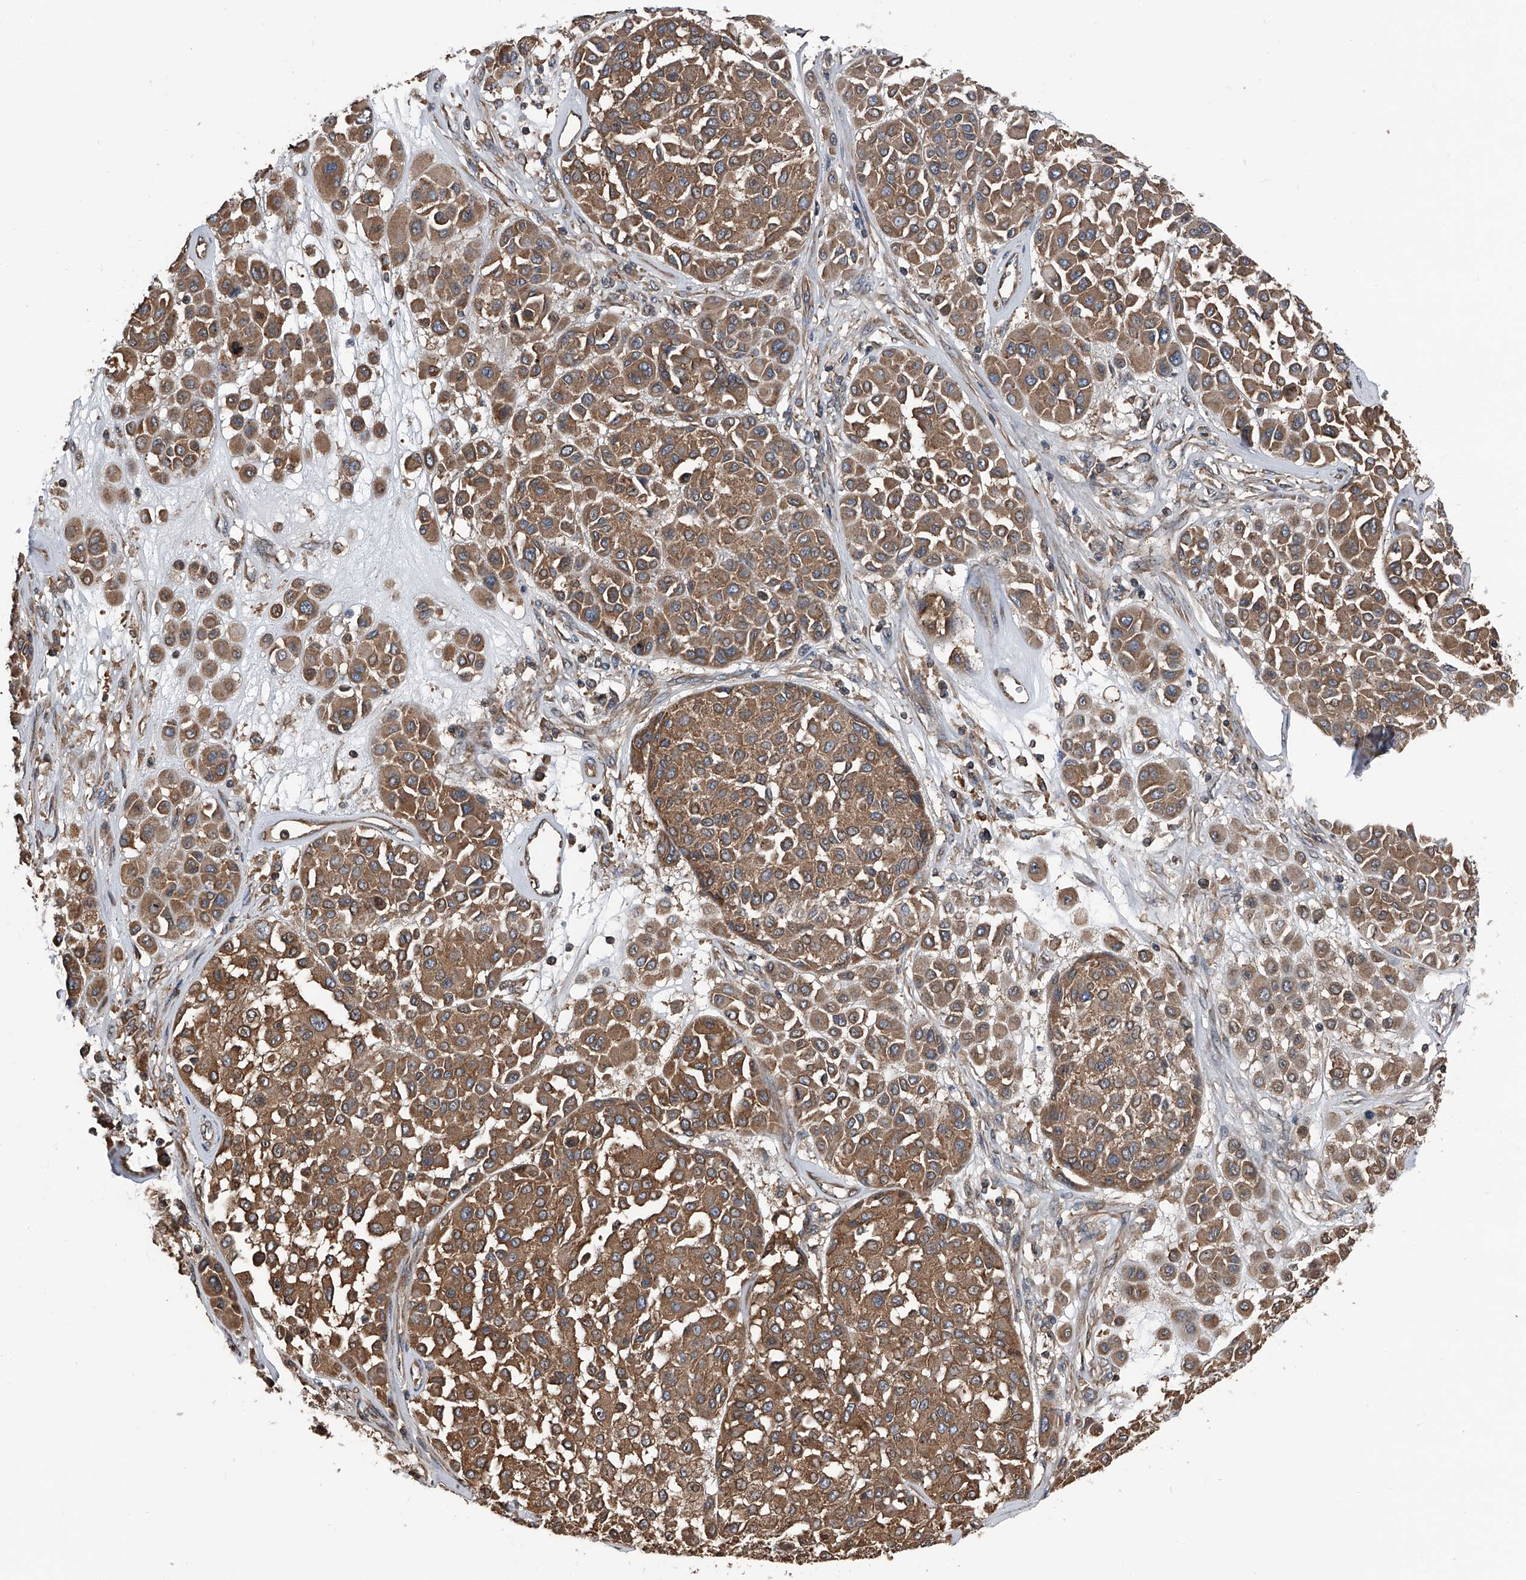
{"staining": {"intensity": "moderate", "quantity": ">75%", "location": "cytoplasmic/membranous"}, "tissue": "melanoma", "cell_type": "Tumor cells", "image_type": "cancer", "snomed": [{"axis": "morphology", "description": "Malignant melanoma, Metastatic site"}, {"axis": "topography", "description": "Soft tissue"}], "caption": "Malignant melanoma (metastatic site) was stained to show a protein in brown. There is medium levels of moderate cytoplasmic/membranous positivity in about >75% of tumor cells.", "gene": "KCNJ2", "patient": {"sex": "male", "age": 41}}